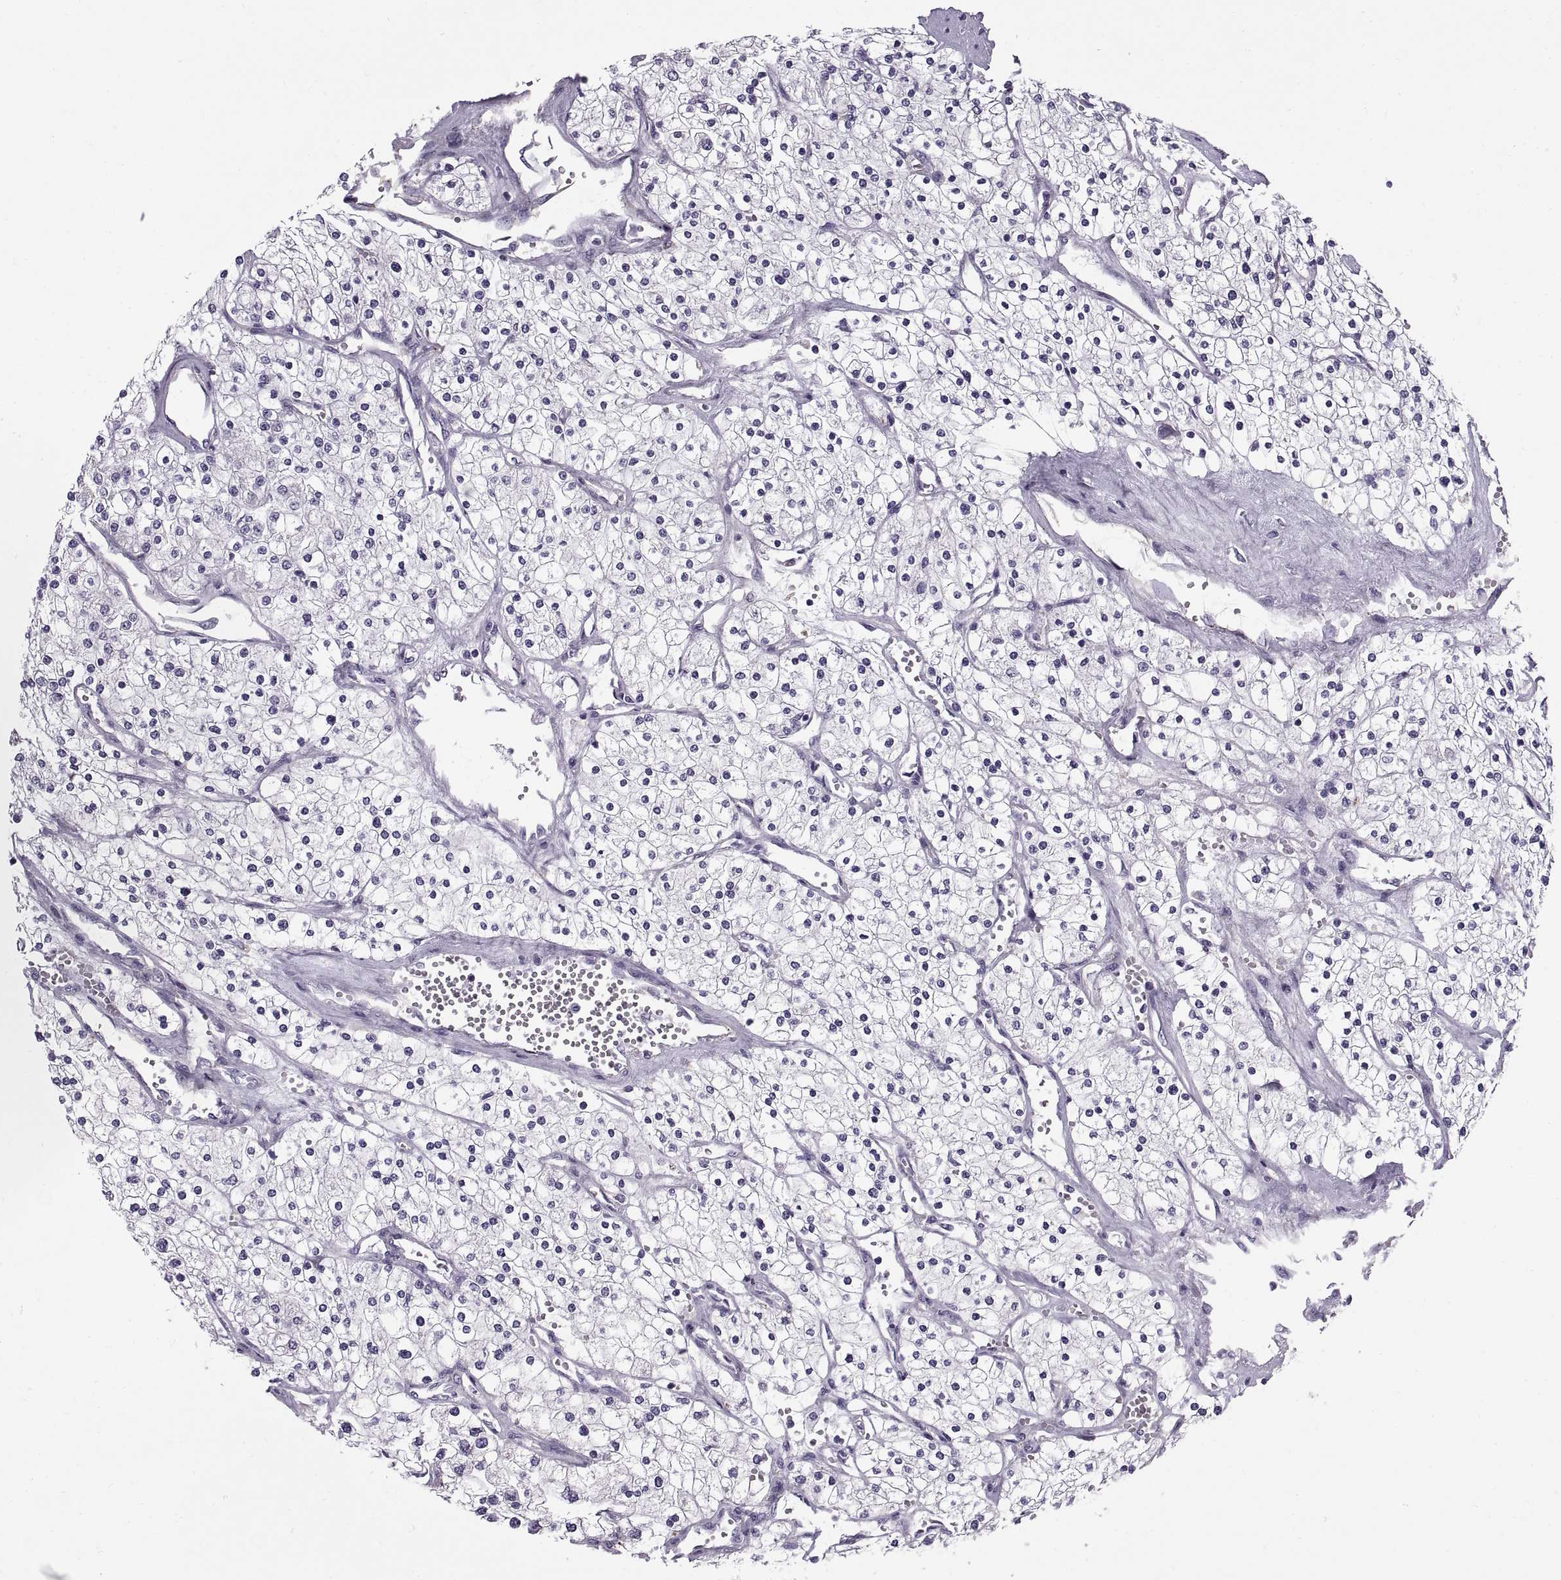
{"staining": {"intensity": "negative", "quantity": "none", "location": "none"}, "tissue": "renal cancer", "cell_type": "Tumor cells", "image_type": "cancer", "snomed": [{"axis": "morphology", "description": "Adenocarcinoma, NOS"}, {"axis": "topography", "description": "Kidney"}], "caption": "A high-resolution image shows immunohistochemistry staining of renal cancer (adenocarcinoma), which reveals no significant positivity in tumor cells. (Immunohistochemistry (ihc), brightfield microscopy, high magnification).", "gene": "CALCR", "patient": {"sex": "male", "age": 80}}